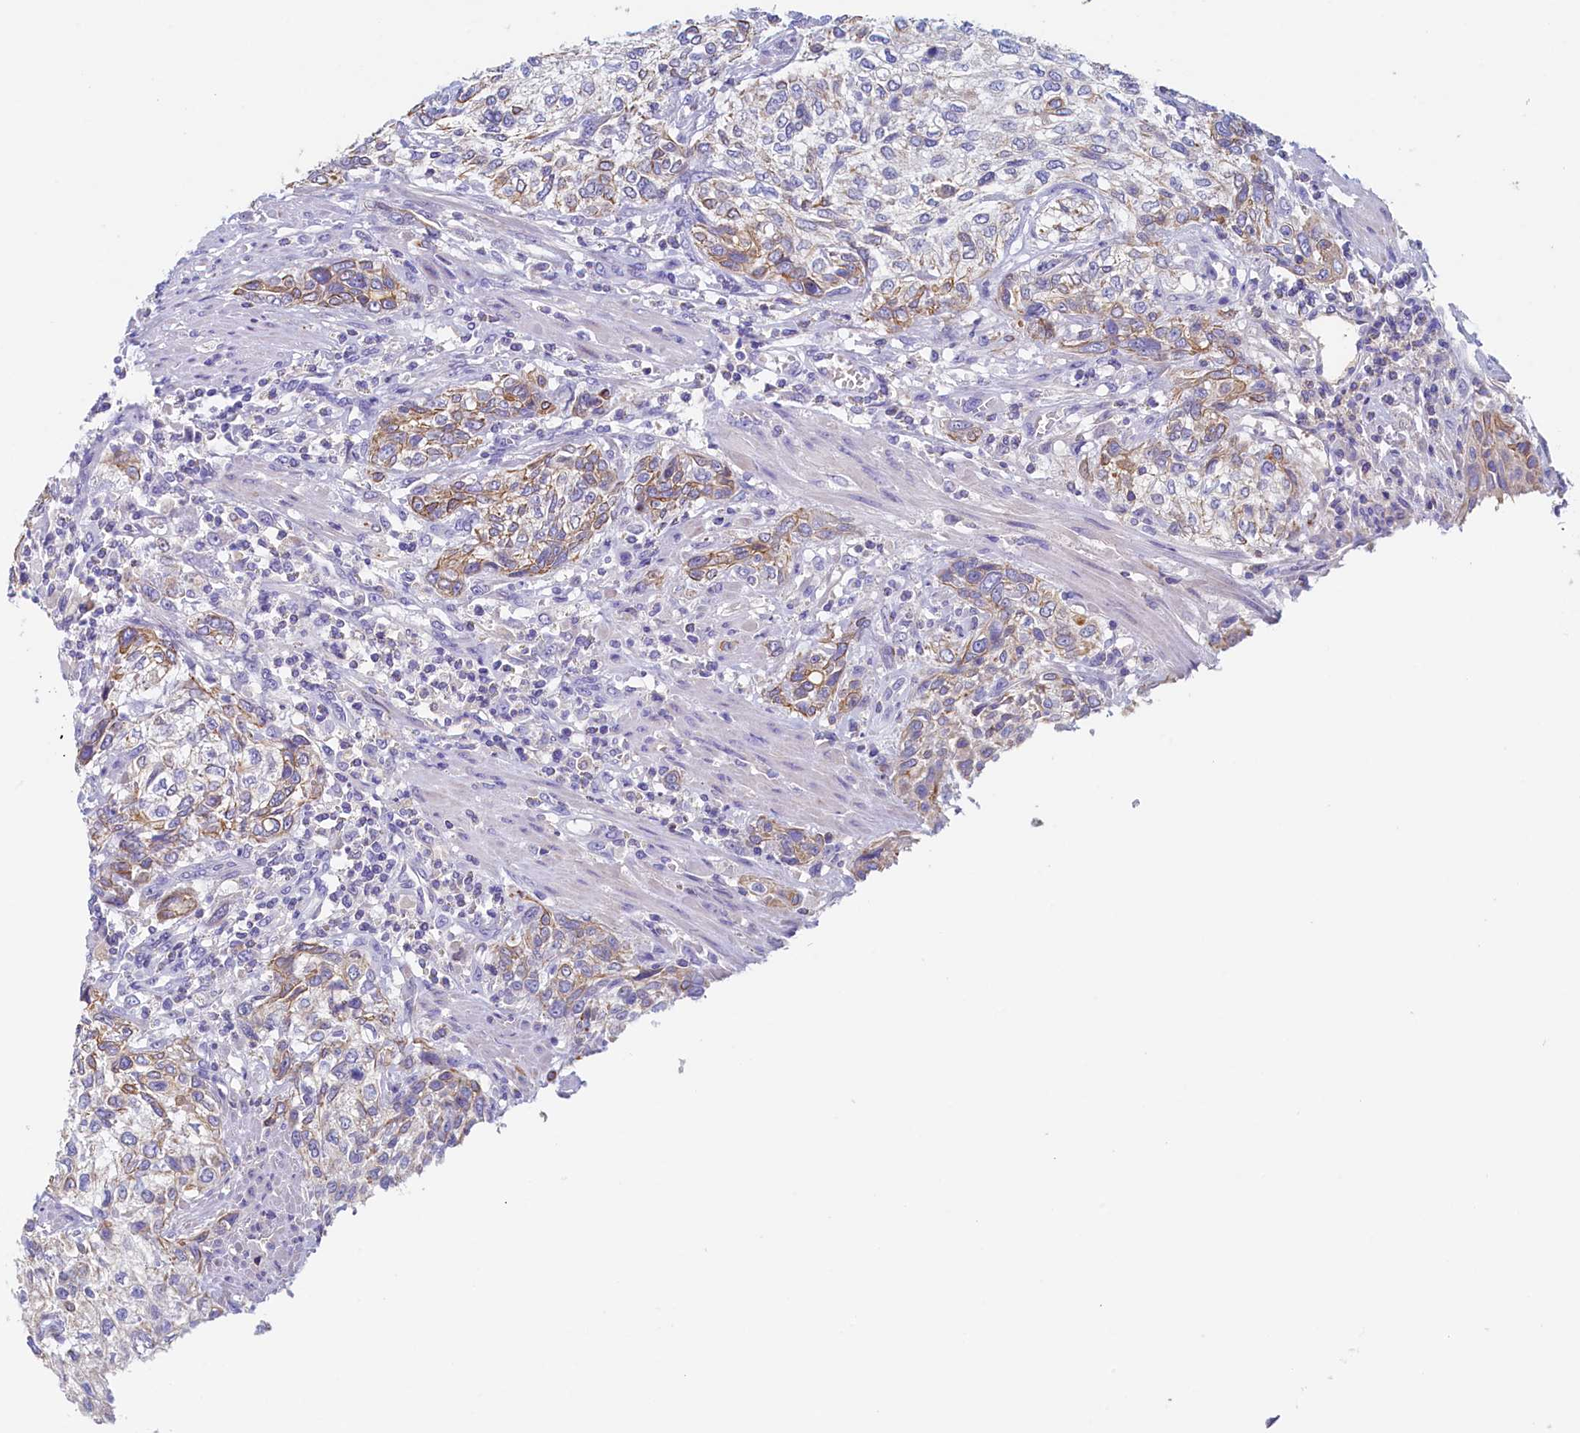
{"staining": {"intensity": "moderate", "quantity": "<25%", "location": "cytoplasmic/membranous"}, "tissue": "urothelial cancer", "cell_type": "Tumor cells", "image_type": "cancer", "snomed": [{"axis": "morphology", "description": "Normal tissue, NOS"}, {"axis": "morphology", "description": "Urothelial carcinoma, NOS"}, {"axis": "topography", "description": "Urinary bladder"}, {"axis": "topography", "description": "Peripheral nerve tissue"}], "caption": "The micrograph displays immunohistochemical staining of transitional cell carcinoma. There is moderate cytoplasmic/membranous positivity is present in approximately <25% of tumor cells. (DAB (3,3'-diaminobenzidine) IHC, brown staining for protein, blue staining for nuclei).", "gene": "GUCA1C", "patient": {"sex": "male", "age": 35}}